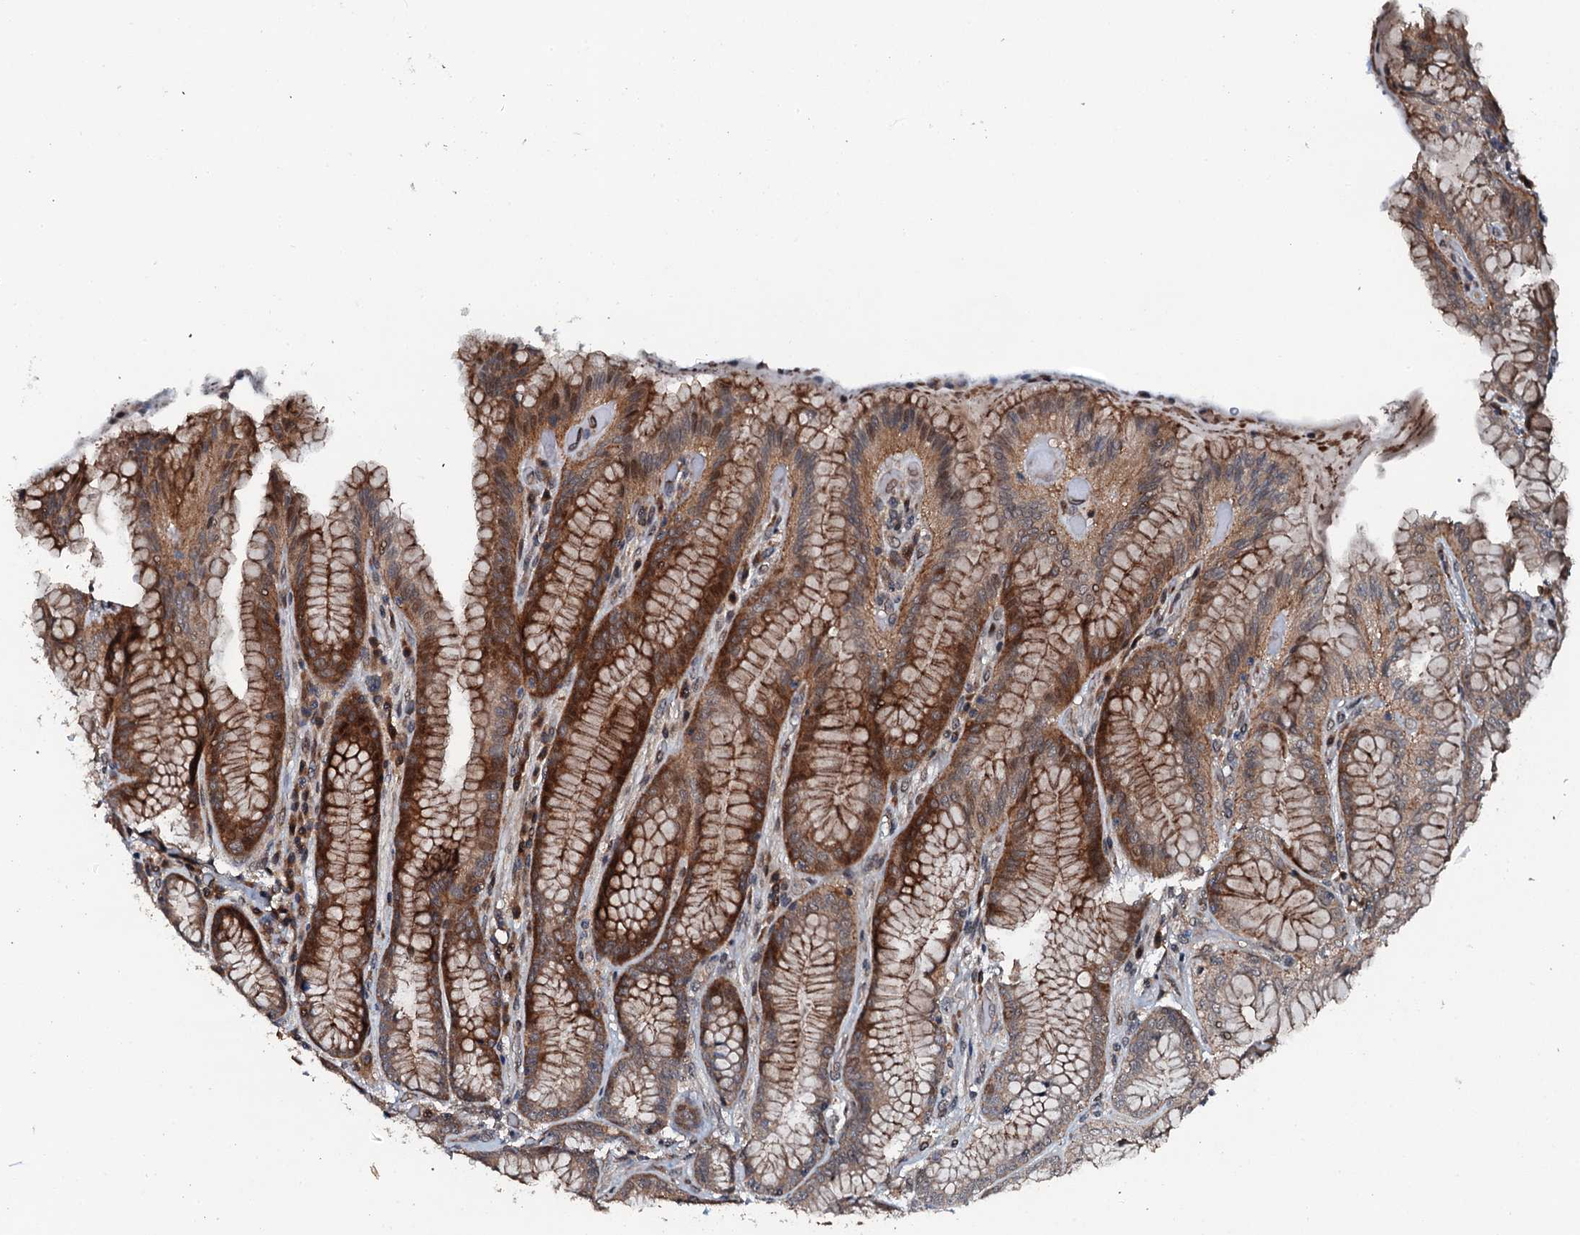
{"staining": {"intensity": "moderate", "quantity": ">75%", "location": "cytoplasmic/membranous"}, "tissue": "stomach", "cell_type": "Glandular cells", "image_type": "normal", "snomed": [{"axis": "morphology", "description": "Normal tissue, NOS"}, {"axis": "topography", "description": "Stomach, upper"}, {"axis": "topography", "description": "Stomach, lower"}], "caption": "IHC image of normal human stomach stained for a protein (brown), which reveals medium levels of moderate cytoplasmic/membranous positivity in about >75% of glandular cells.", "gene": "FLYWCH1", "patient": {"sex": "female", "age": 76}}